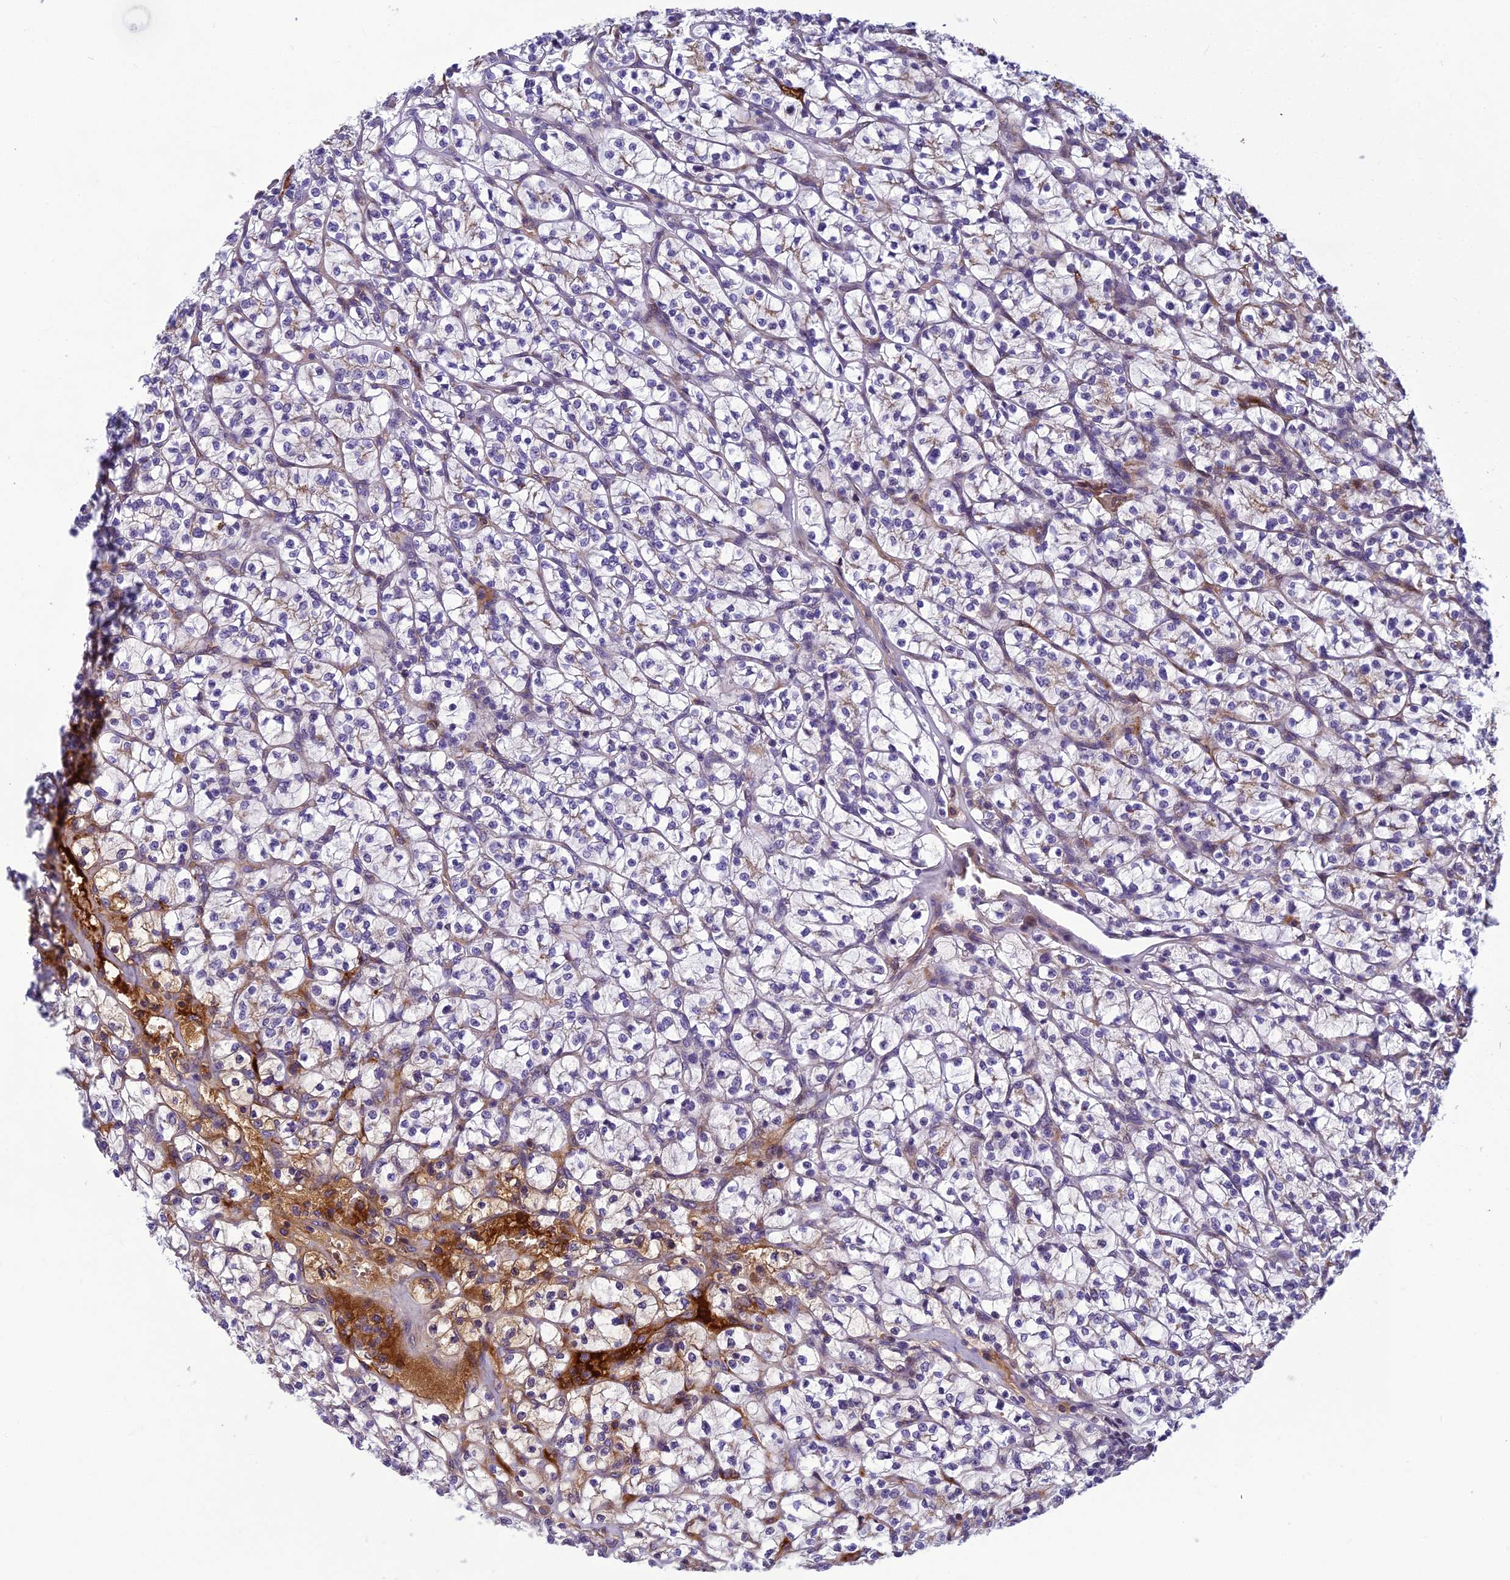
{"staining": {"intensity": "negative", "quantity": "none", "location": "none"}, "tissue": "renal cancer", "cell_type": "Tumor cells", "image_type": "cancer", "snomed": [{"axis": "morphology", "description": "Adenocarcinoma, NOS"}, {"axis": "topography", "description": "Kidney"}], "caption": "This histopathology image is of renal cancer (adenocarcinoma) stained with IHC to label a protein in brown with the nuclei are counter-stained blue. There is no positivity in tumor cells.", "gene": "CLEC11A", "patient": {"sex": "female", "age": 64}}